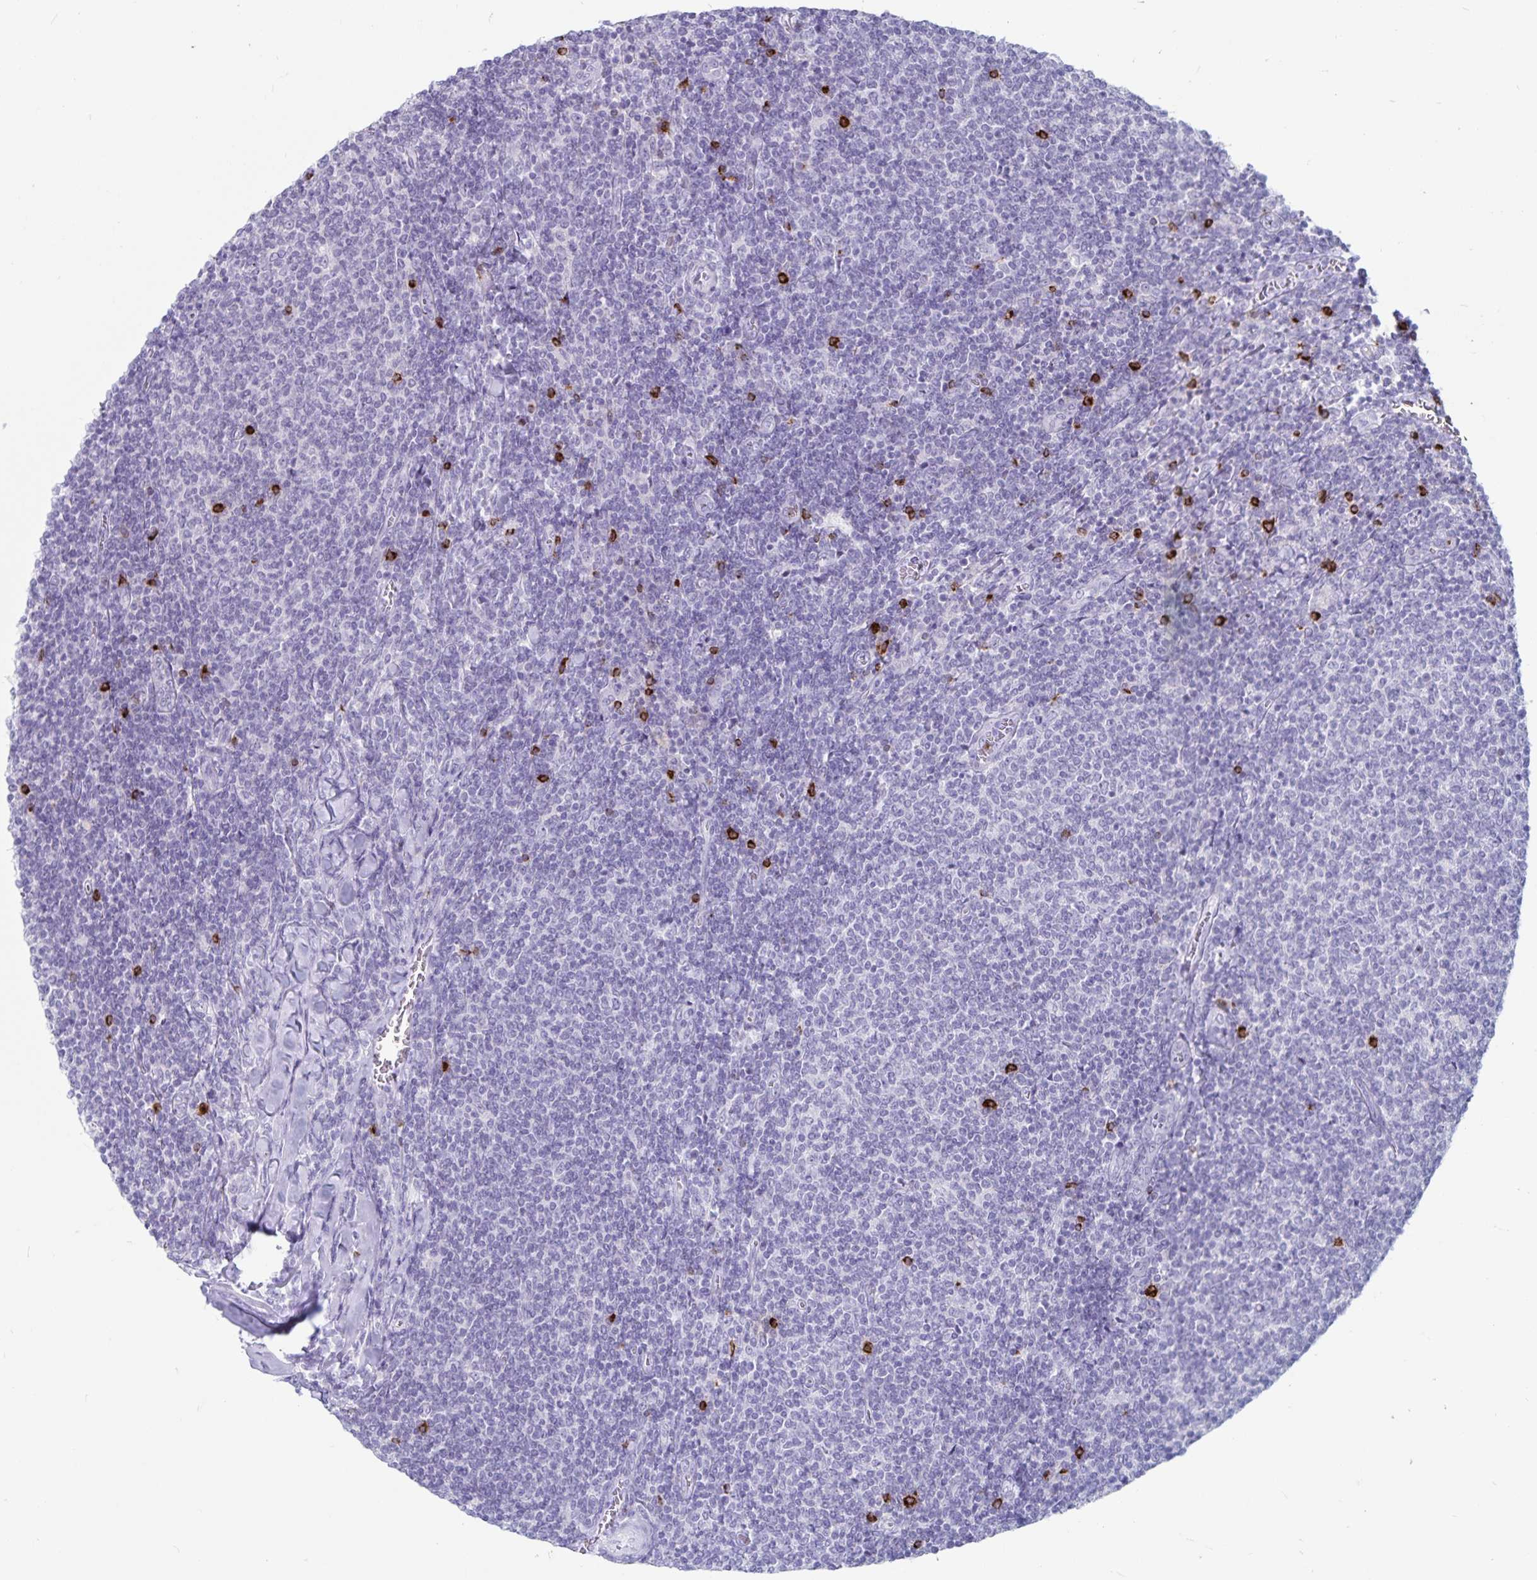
{"staining": {"intensity": "negative", "quantity": "none", "location": "none"}, "tissue": "lymphoma", "cell_type": "Tumor cells", "image_type": "cancer", "snomed": [{"axis": "morphology", "description": "Malignant lymphoma, non-Hodgkin's type, Low grade"}, {"axis": "topography", "description": "Lymph node"}], "caption": "Immunohistochemistry (IHC) photomicrograph of low-grade malignant lymphoma, non-Hodgkin's type stained for a protein (brown), which shows no expression in tumor cells. (Stains: DAB (3,3'-diaminobenzidine) immunohistochemistry (IHC) with hematoxylin counter stain, Microscopy: brightfield microscopy at high magnification).", "gene": "GNLY", "patient": {"sex": "male", "age": 52}}